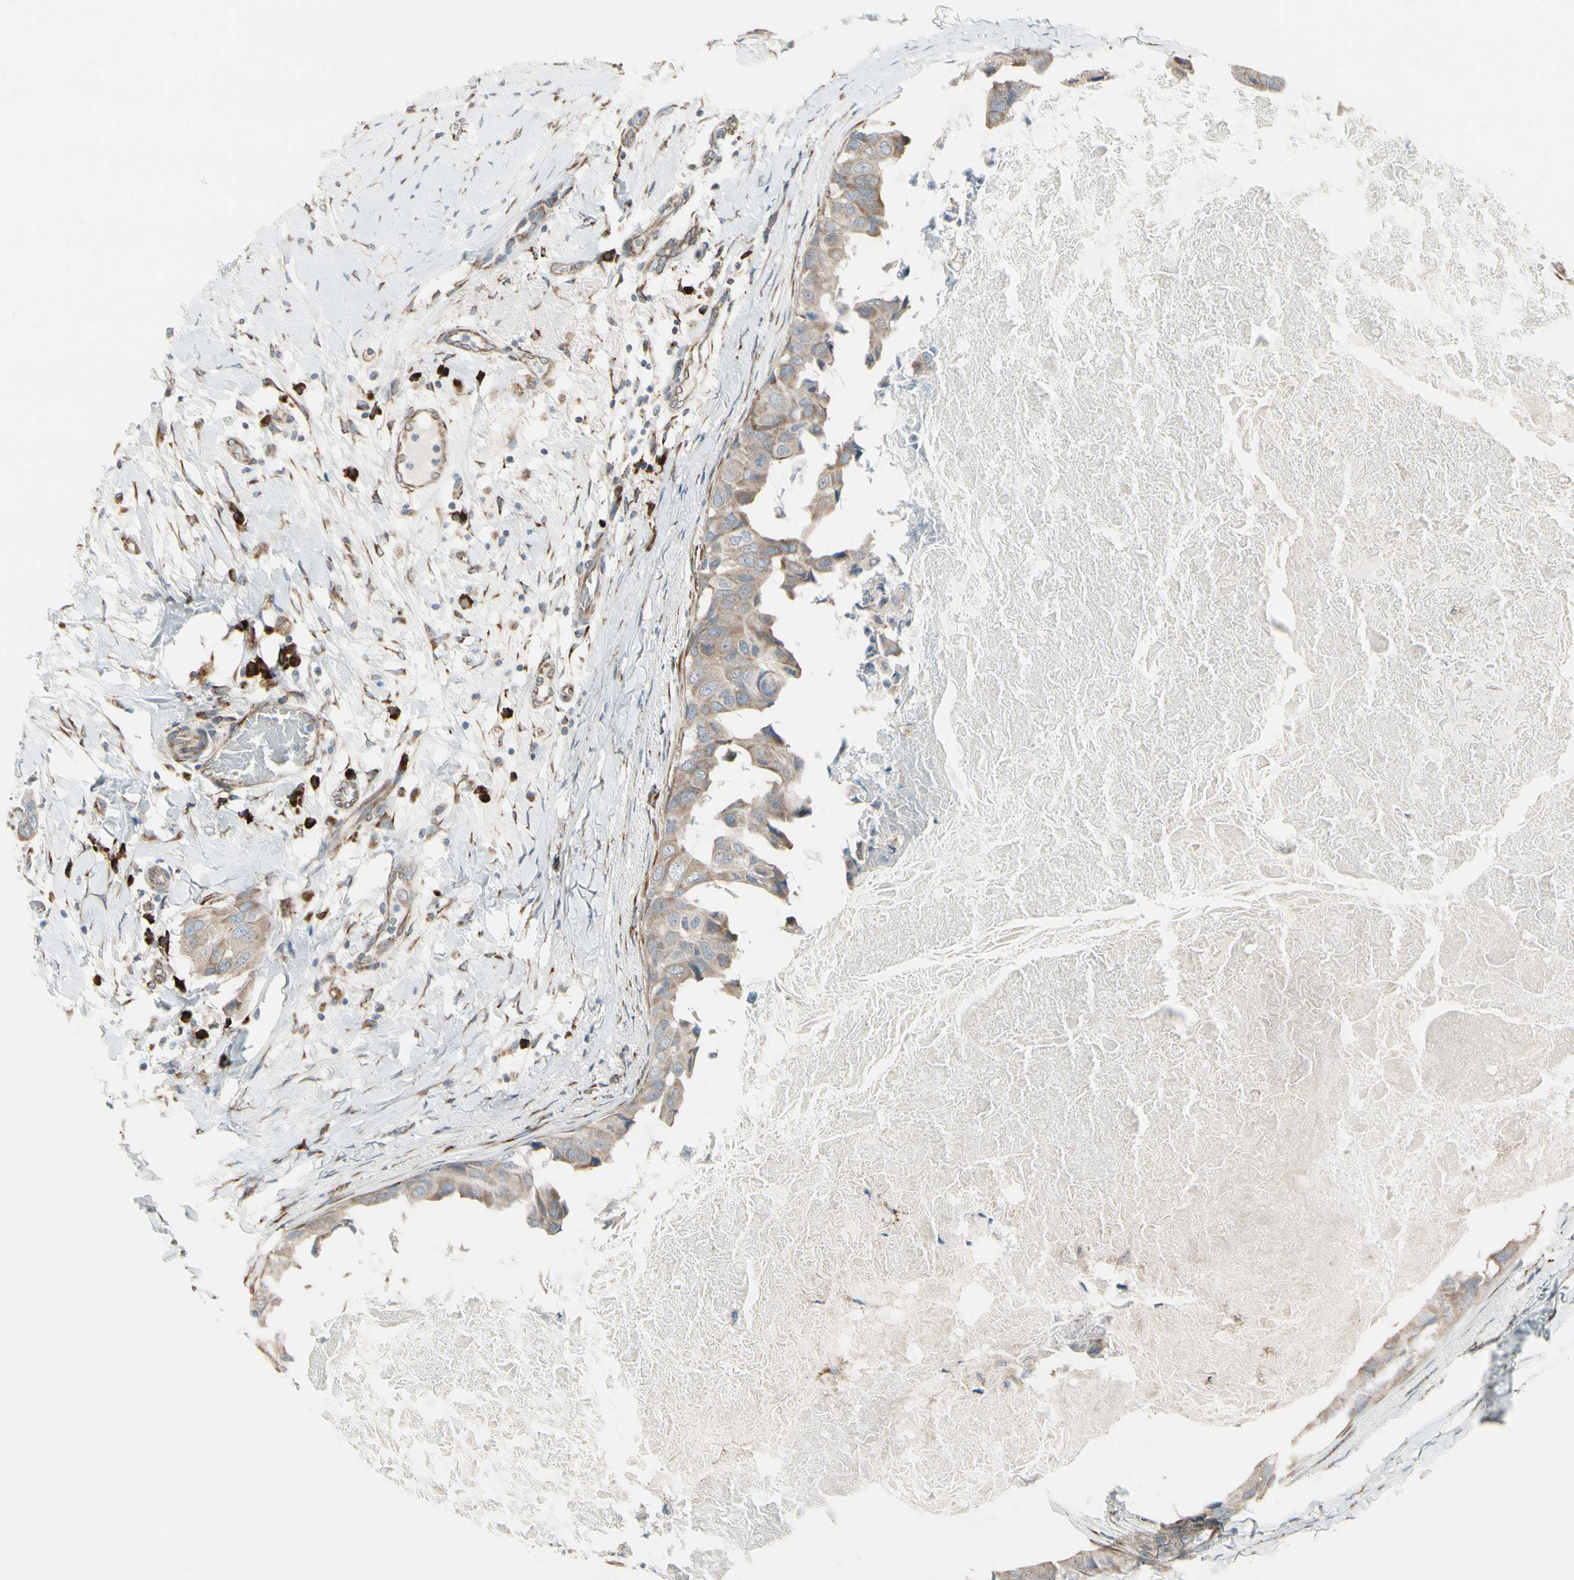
{"staining": {"intensity": "weak", "quantity": ">75%", "location": "cytoplasmic/membranous"}, "tissue": "breast cancer", "cell_type": "Tumor cells", "image_type": "cancer", "snomed": [{"axis": "morphology", "description": "Duct carcinoma"}, {"axis": "topography", "description": "Breast"}], "caption": "Immunohistochemical staining of human breast cancer (infiltrating ductal carcinoma) exhibits low levels of weak cytoplasmic/membranous expression in approximately >75% of tumor cells.", "gene": "FNDC3A", "patient": {"sex": "female", "age": 40}}